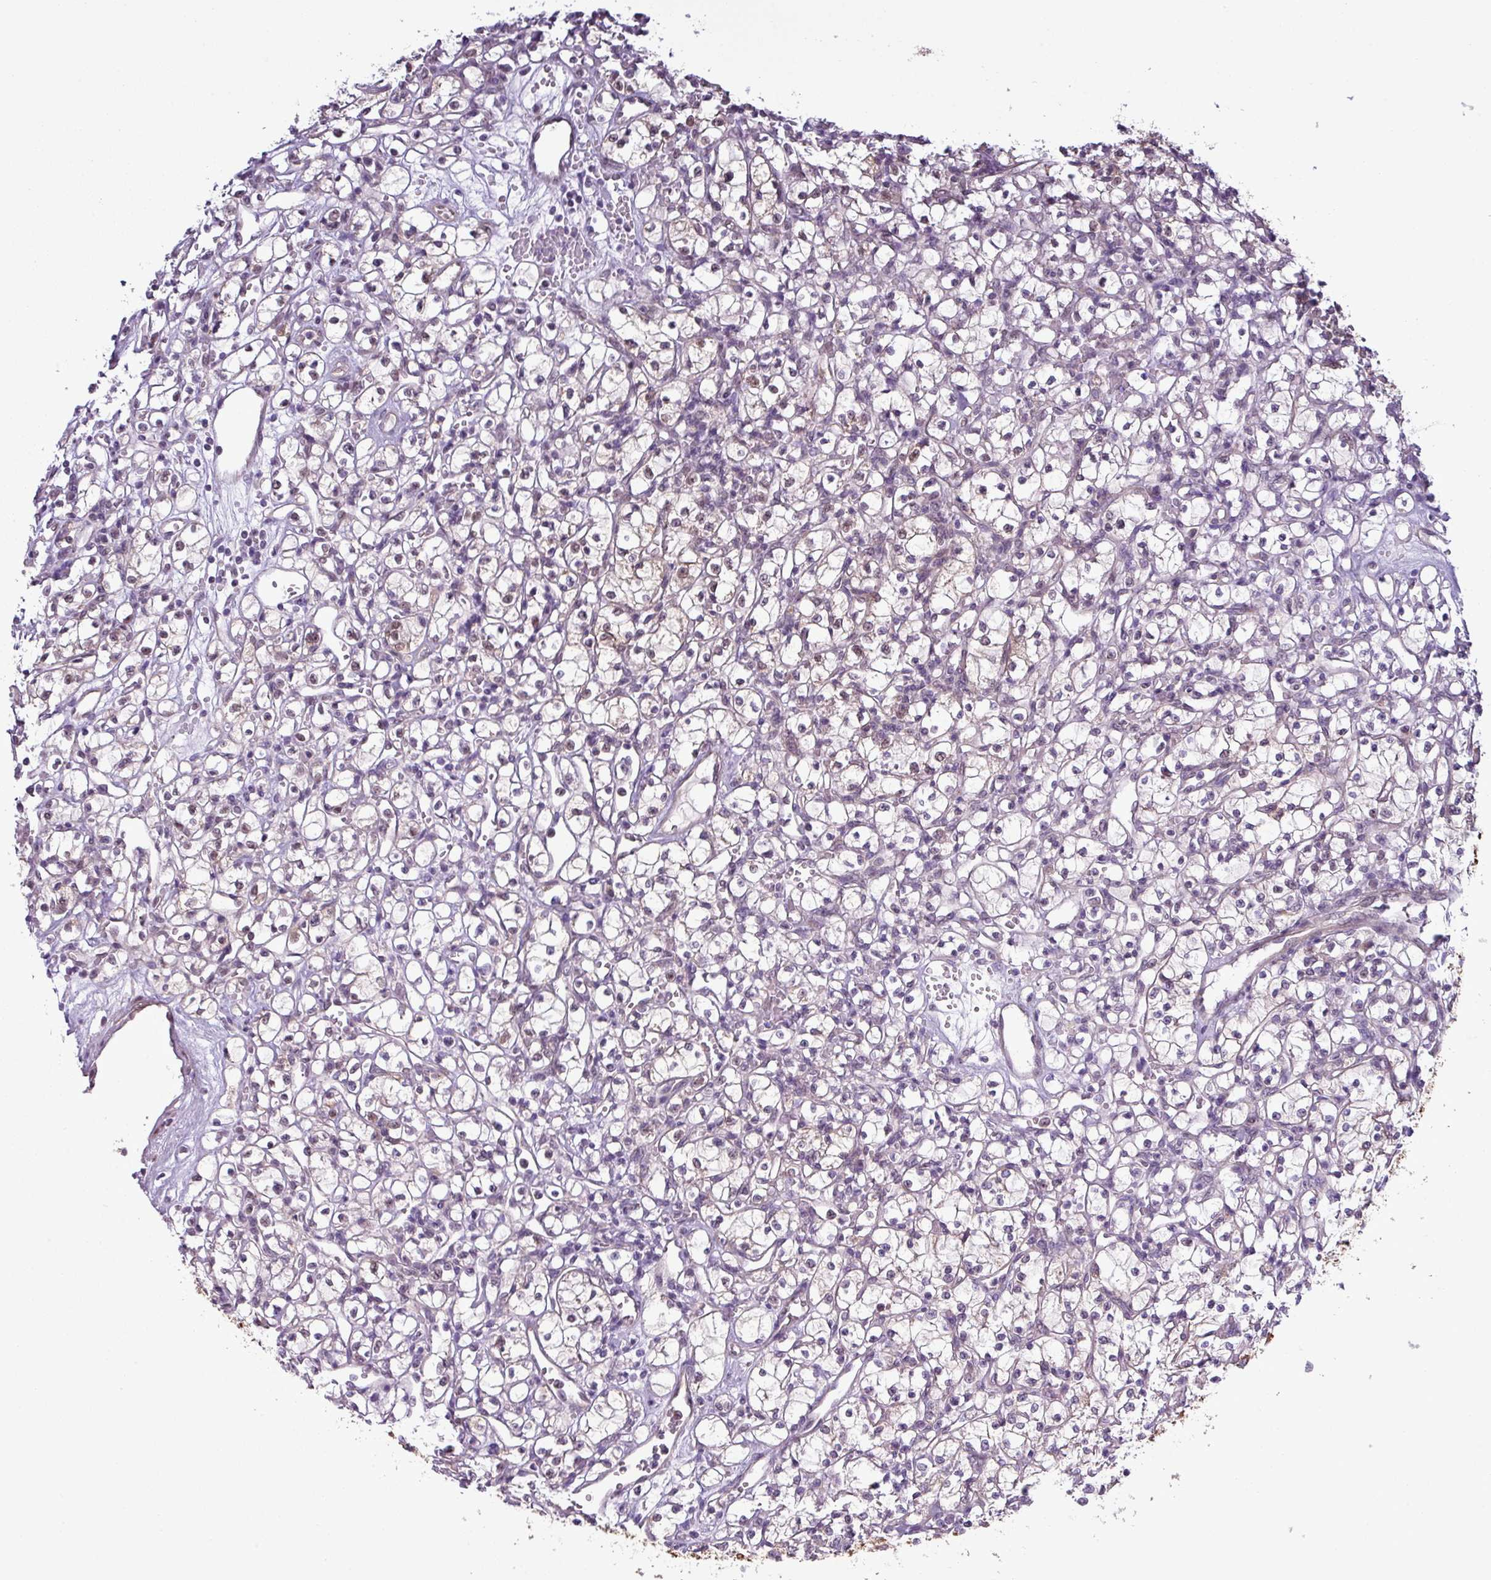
{"staining": {"intensity": "moderate", "quantity": "<25%", "location": "cytoplasmic/membranous,nuclear"}, "tissue": "renal cancer", "cell_type": "Tumor cells", "image_type": "cancer", "snomed": [{"axis": "morphology", "description": "Adenocarcinoma, NOS"}, {"axis": "topography", "description": "Kidney"}], "caption": "Immunohistochemistry (IHC) (DAB) staining of human renal cancer reveals moderate cytoplasmic/membranous and nuclear protein expression in approximately <25% of tumor cells.", "gene": "ZNF217", "patient": {"sex": "female", "age": 59}}